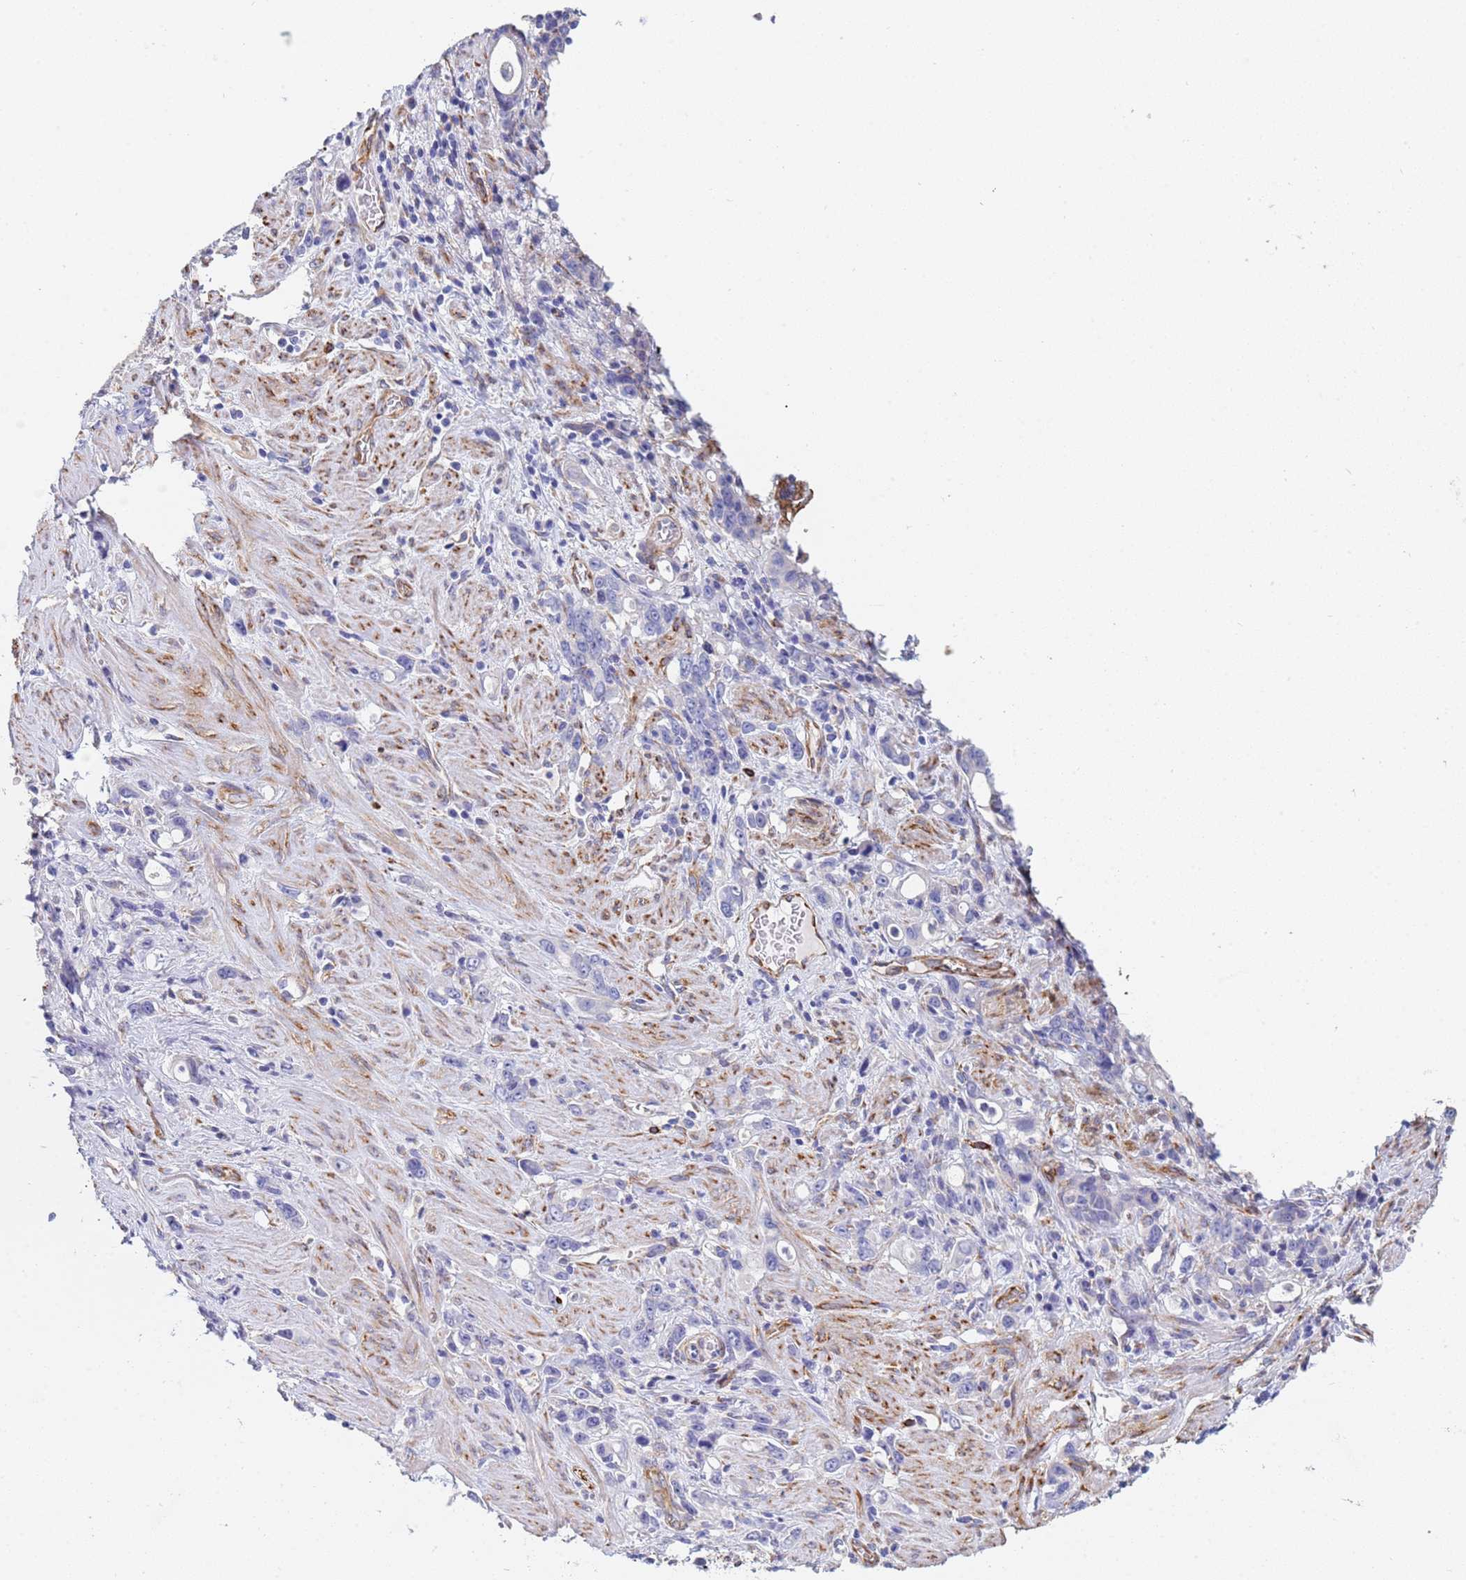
{"staining": {"intensity": "negative", "quantity": "none", "location": "none"}, "tissue": "stomach cancer", "cell_type": "Tumor cells", "image_type": "cancer", "snomed": [{"axis": "morphology", "description": "Adenocarcinoma, NOS"}, {"axis": "topography", "description": "Stomach, lower"}], "caption": "An image of adenocarcinoma (stomach) stained for a protein displays no brown staining in tumor cells.", "gene": "GDAP2", "patient": {"sex": "female", "age": 43}}